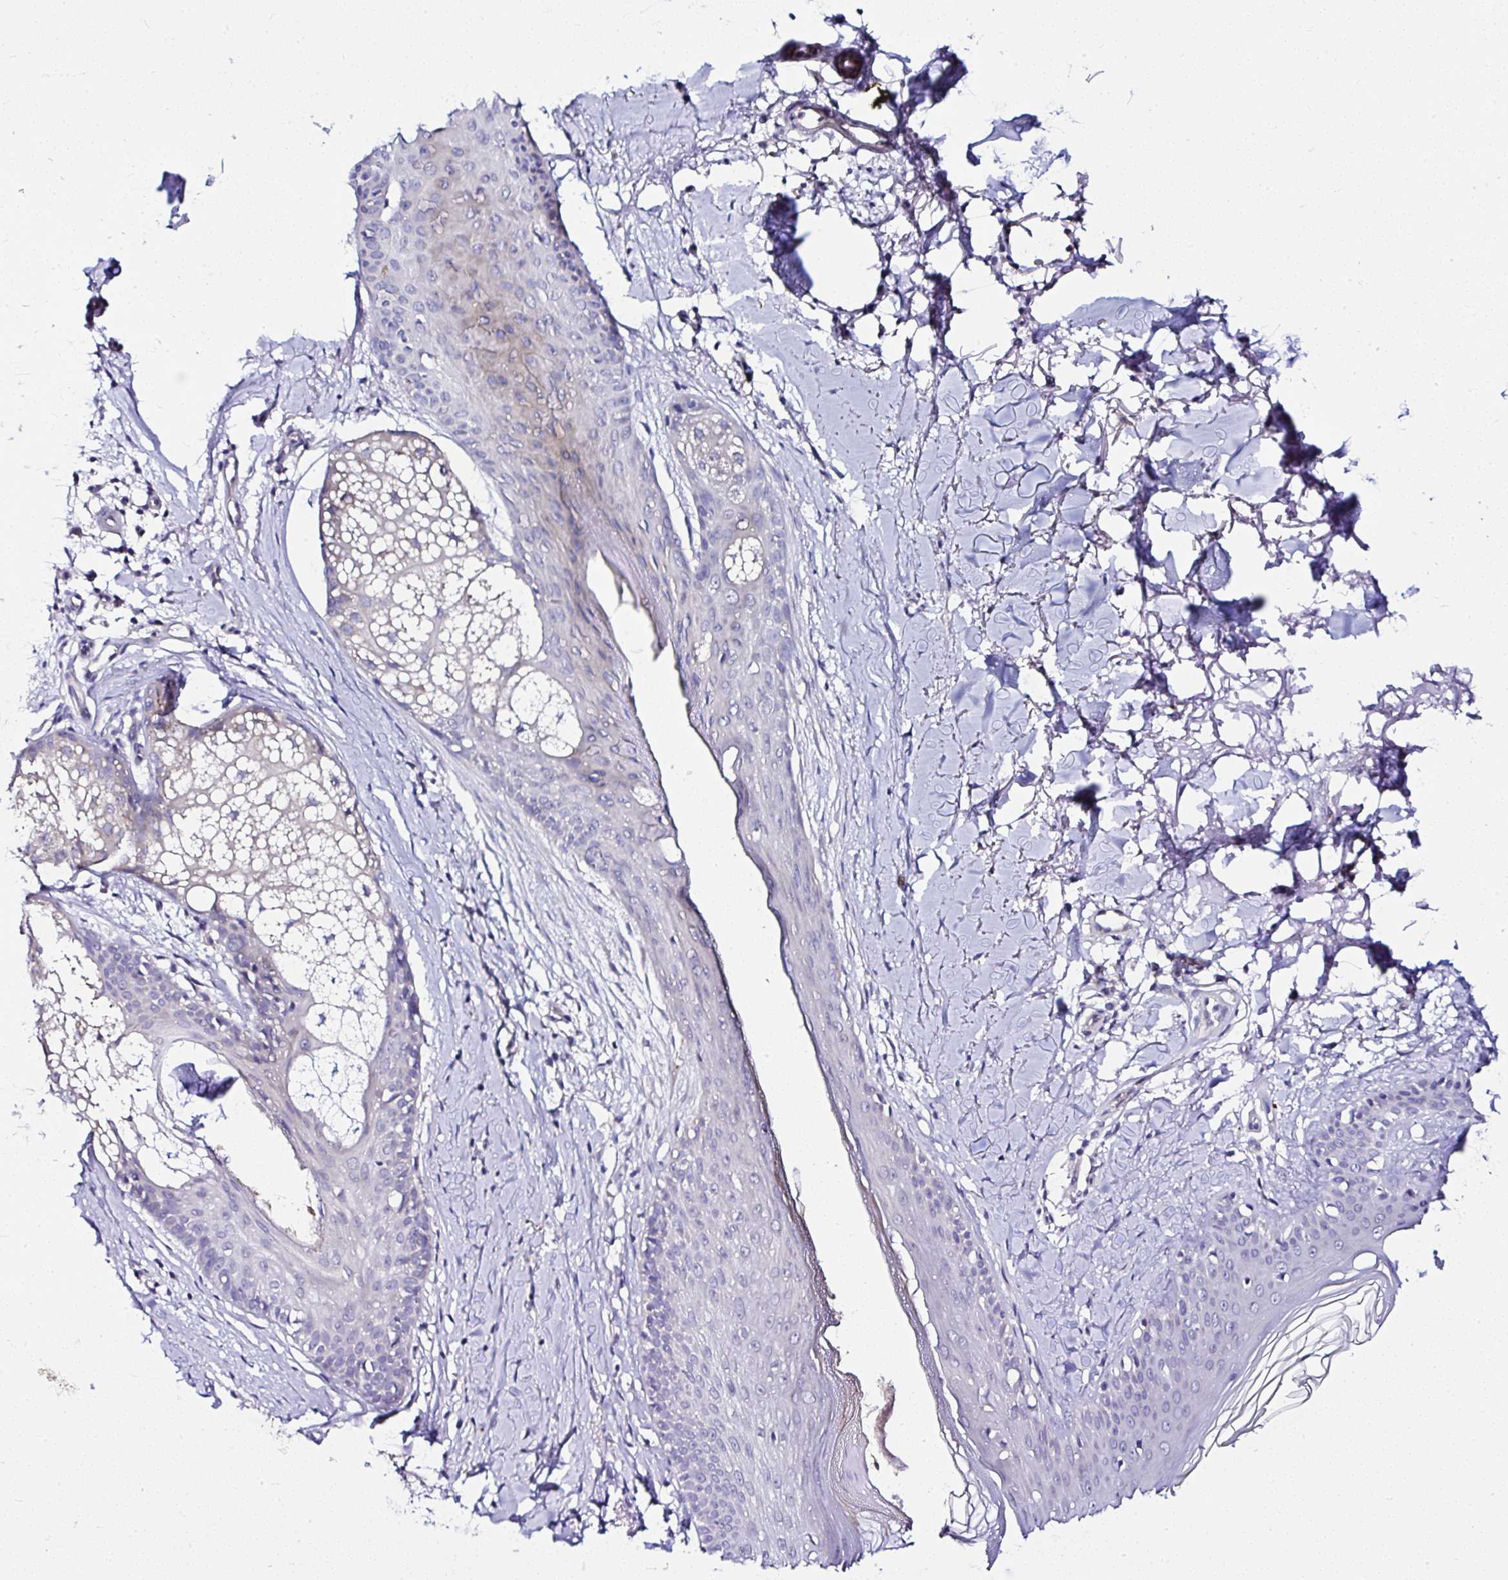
{"staining": {"intensity": "negative", "quantity": "none", "location": "none"}, "tissue": "skin cancer", "cell_type": "Tumor cells", "image_type": "cancer", "snomed": [{"axis": "morphology", "description": "Basal cell carcinoma"}, {"axis": "topography", "description": "Skin"}], "caption": "The IHC micrograph has no significant positivity in tumor cells of skin cancer (basal cell carcinoma) tissue. The staining is performed using DAB (3,3'-diaminobenzidine) brown chromogen with nuclei counter-stained in using hematoxylin.", "gene": "DEPDC5", "patient": {"sex": "male", "age": 52}}